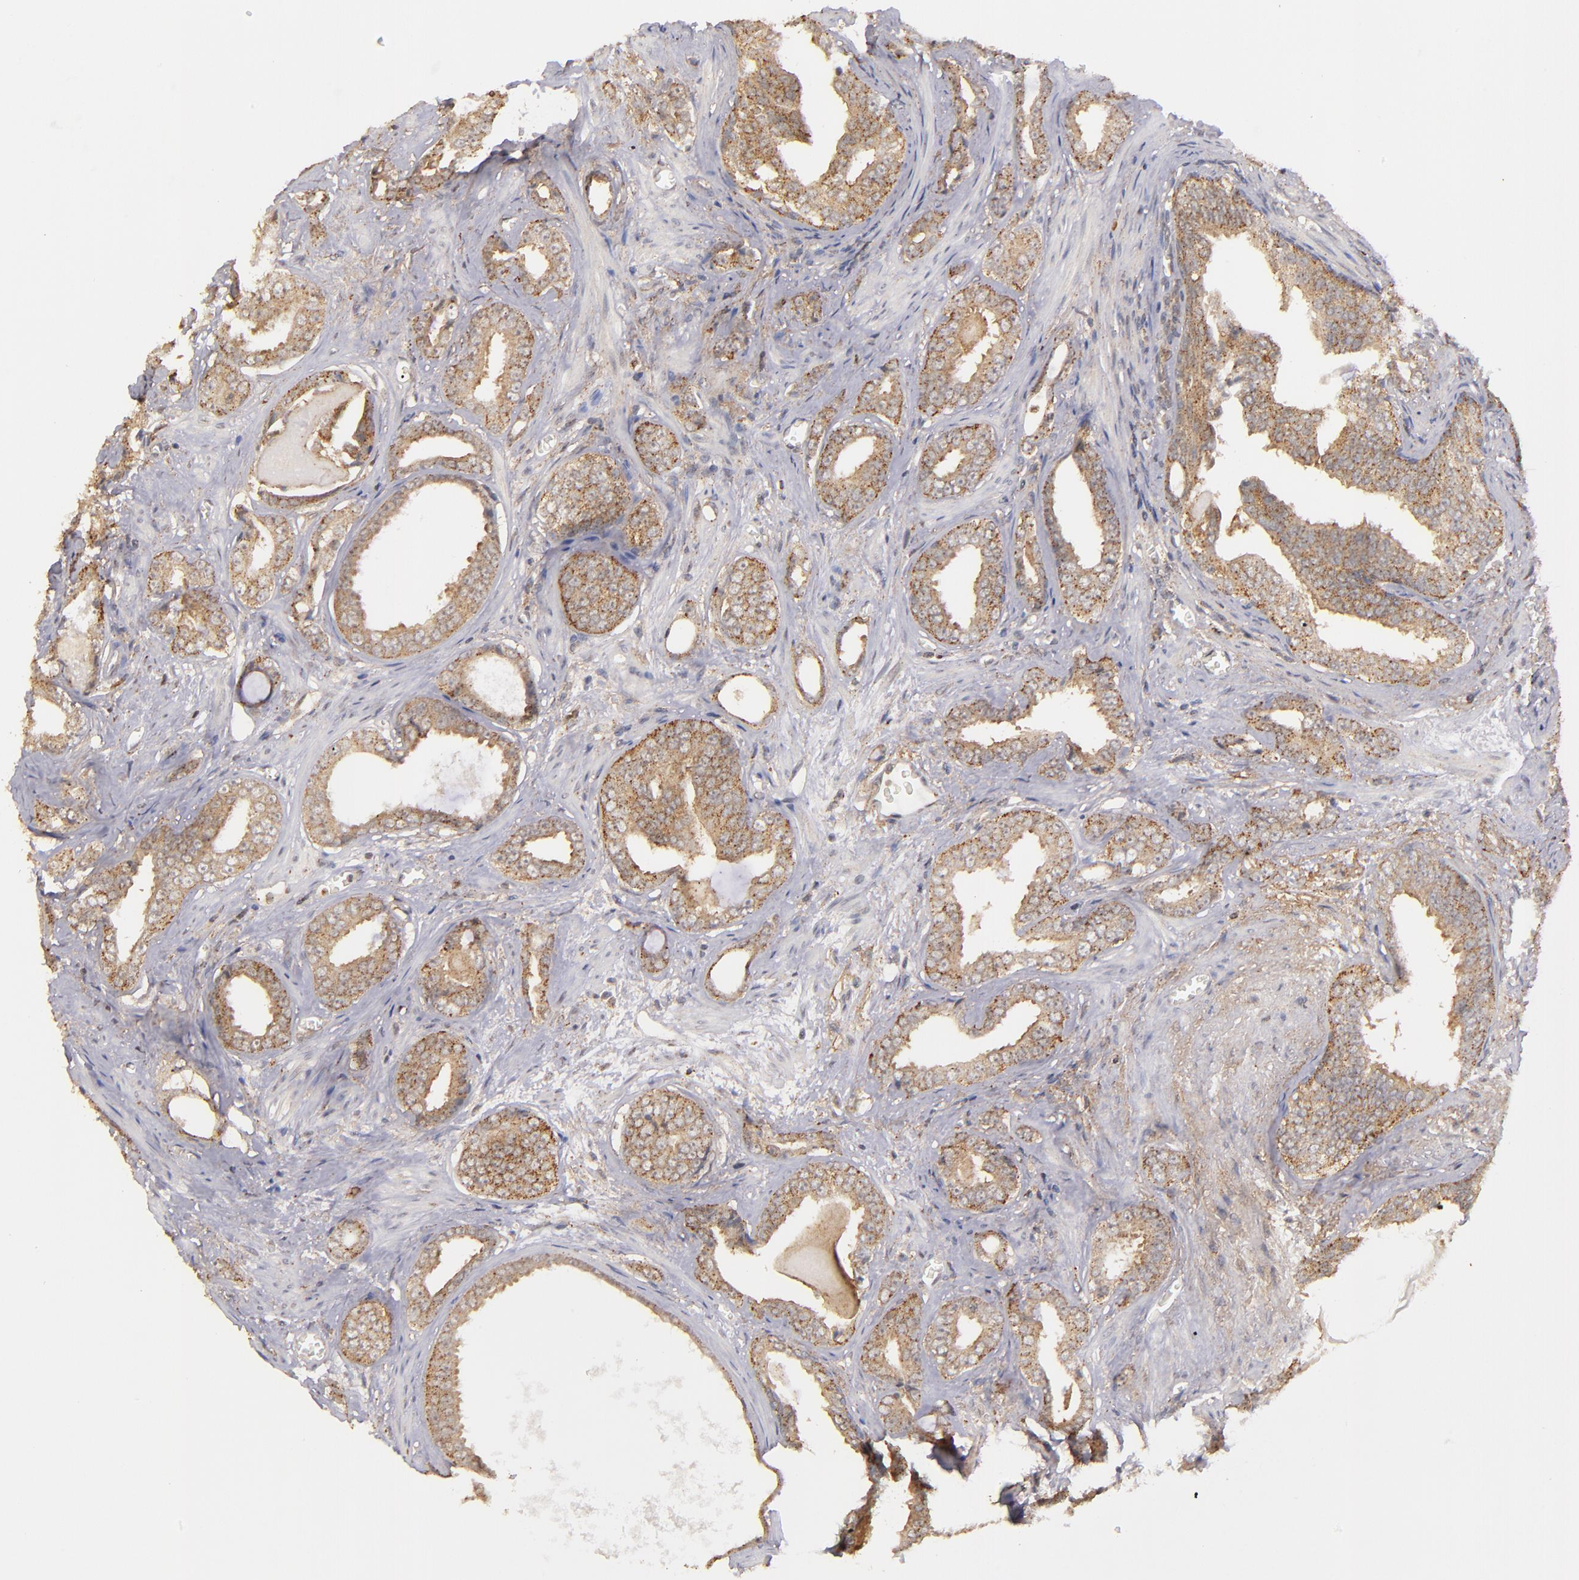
{"staining": {"intensity": "moderate", "quantity": ">75%", "location": "cytoplasmic/membranous"}, "tissue": "prostate cancer", "cell_type": "Tumor cells", "image_type": "cancer", "snomed": [{"axis": "morphology", "description": "Adenocarcinoma, Medium grade"}, {"axis": "topography", "description": "Prostate"}], "caption": "About >75% of tumor cells in prostate medium-grade adenocarcinoma demonstrate moderate cytoplasmic/membranous protein staining as visualized by brown immunohistochemical staining.", "gene": "ZFYVE1", "patient": {"sex": "male", "age": 79}}